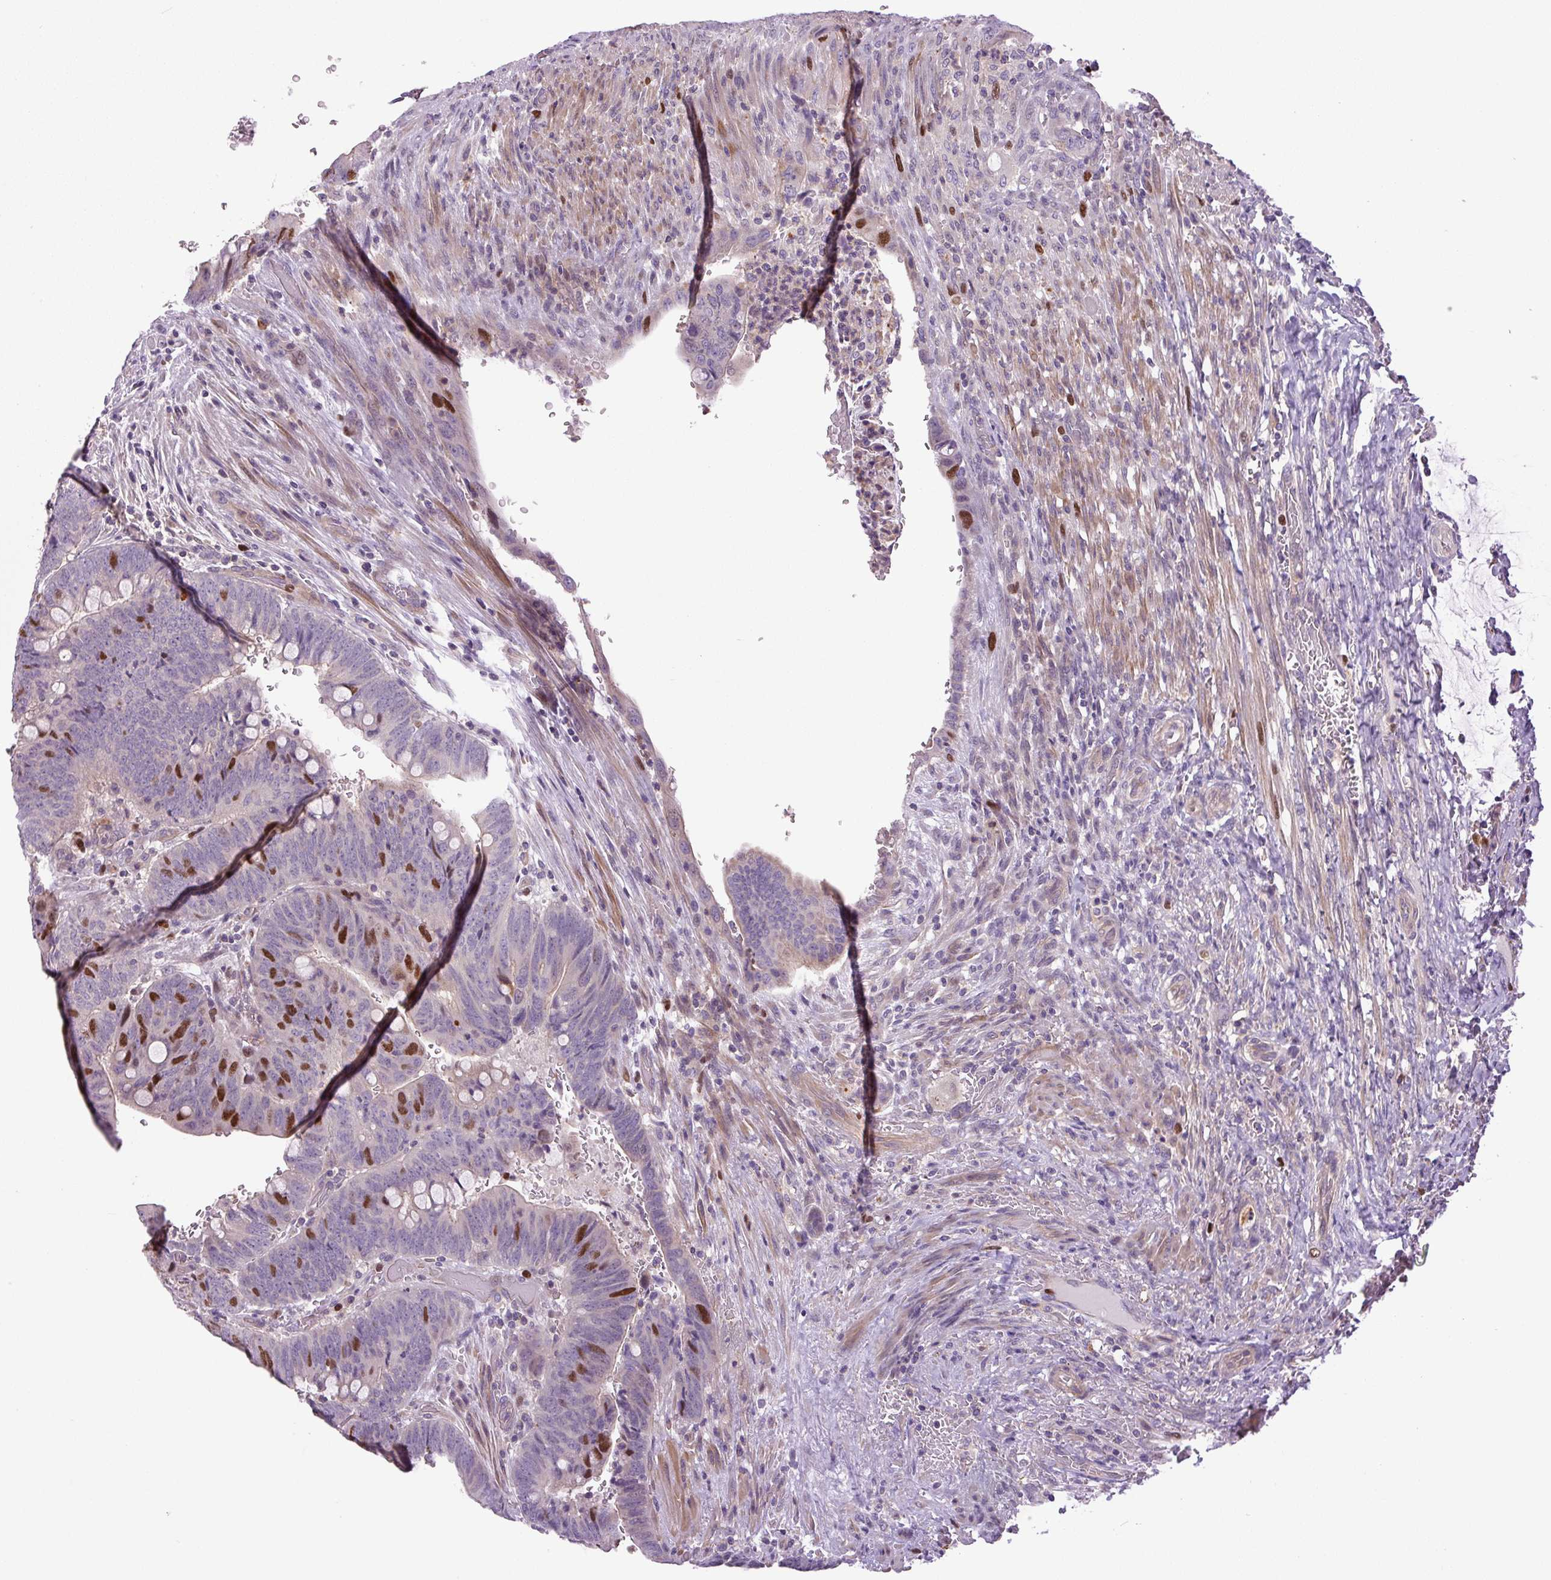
{"staining": {"intensity": "strong", "quantity": "<25%", "location": "nuclear"}, "tissue": "colorectal cancer", "cell_type": "Tumor cells", "image_type": "cancer", "snomed": [{"axis": "morphology", "description": "Normal tissue, NOS"}, {"axis": "morphology", "description": "Adenocarcinoma, NOS"}, {"axis": "topography", "description": "Rectum"}, {"axis": "topography", "description": "Peripheral nerve tissue"}], "caption": "Tumor cells show medium levels of strong nuclear expression in about <25% of cells in adenocarcinoma (colorectal).", "gene": "KIFC1", "patient": {"sex": "male", "age": 92}}